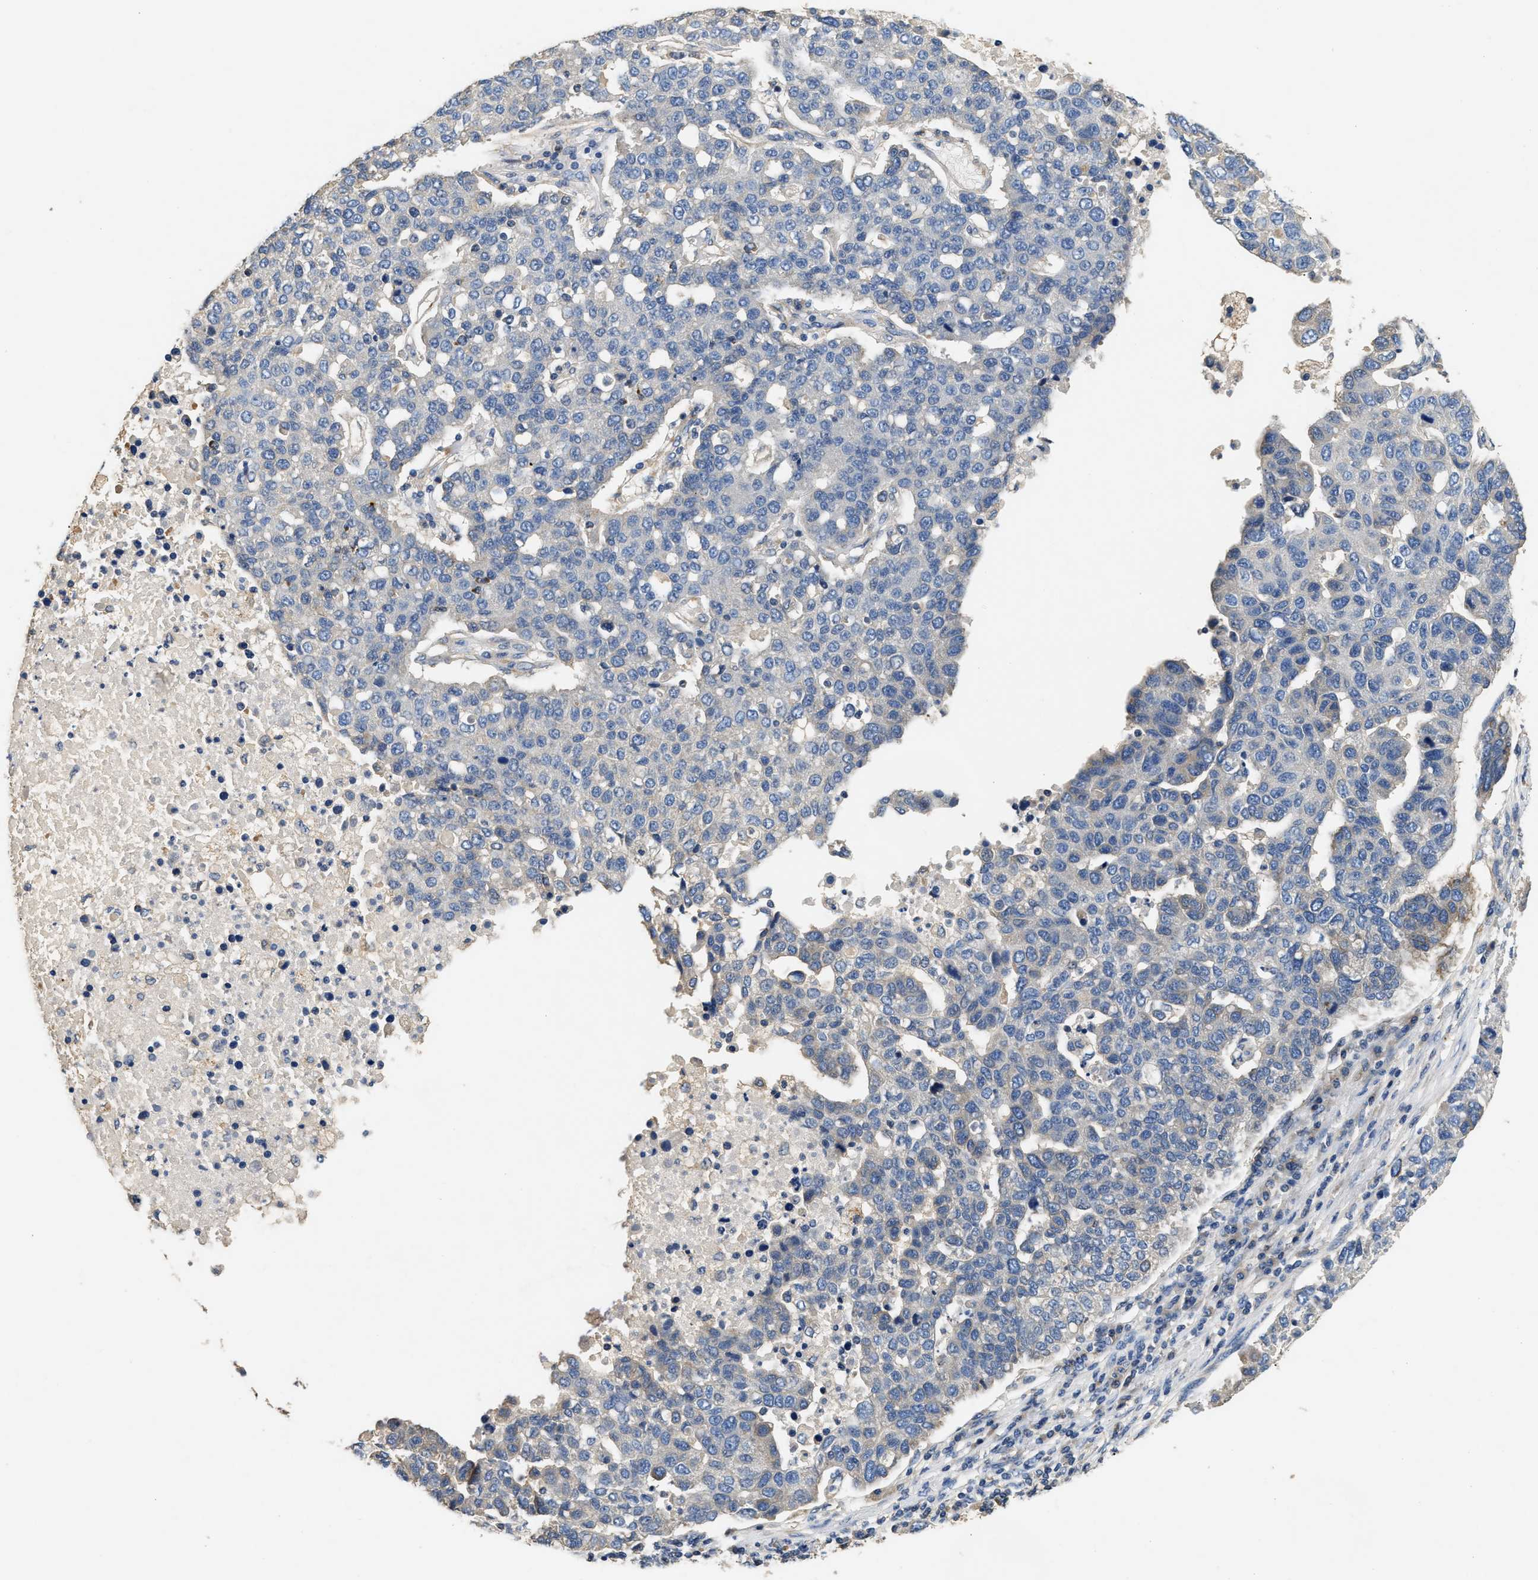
{"staining": {"intensity": "negative", "quantity": "none", "location": "none"}, "tissue": "pancreatic cancer", "cell_type": "Tumor cells", "image_type": "cancer", "snomed": [{"axis": "morphology", "description": "Adenocarcinoma, NOS"}, {"axis": "topography", "description": "Pancreas"}], "caption": "IHC photomicrograph of pancreatic cancer stained for a protein (brown), which exhibits no staining in tumor cells. The staining is performed using DAB brown chromogen with nuclei counter-stained in using hematoxylin.", "gene": "IL17RC", "patient": {"sex": "female", "age": 61}}